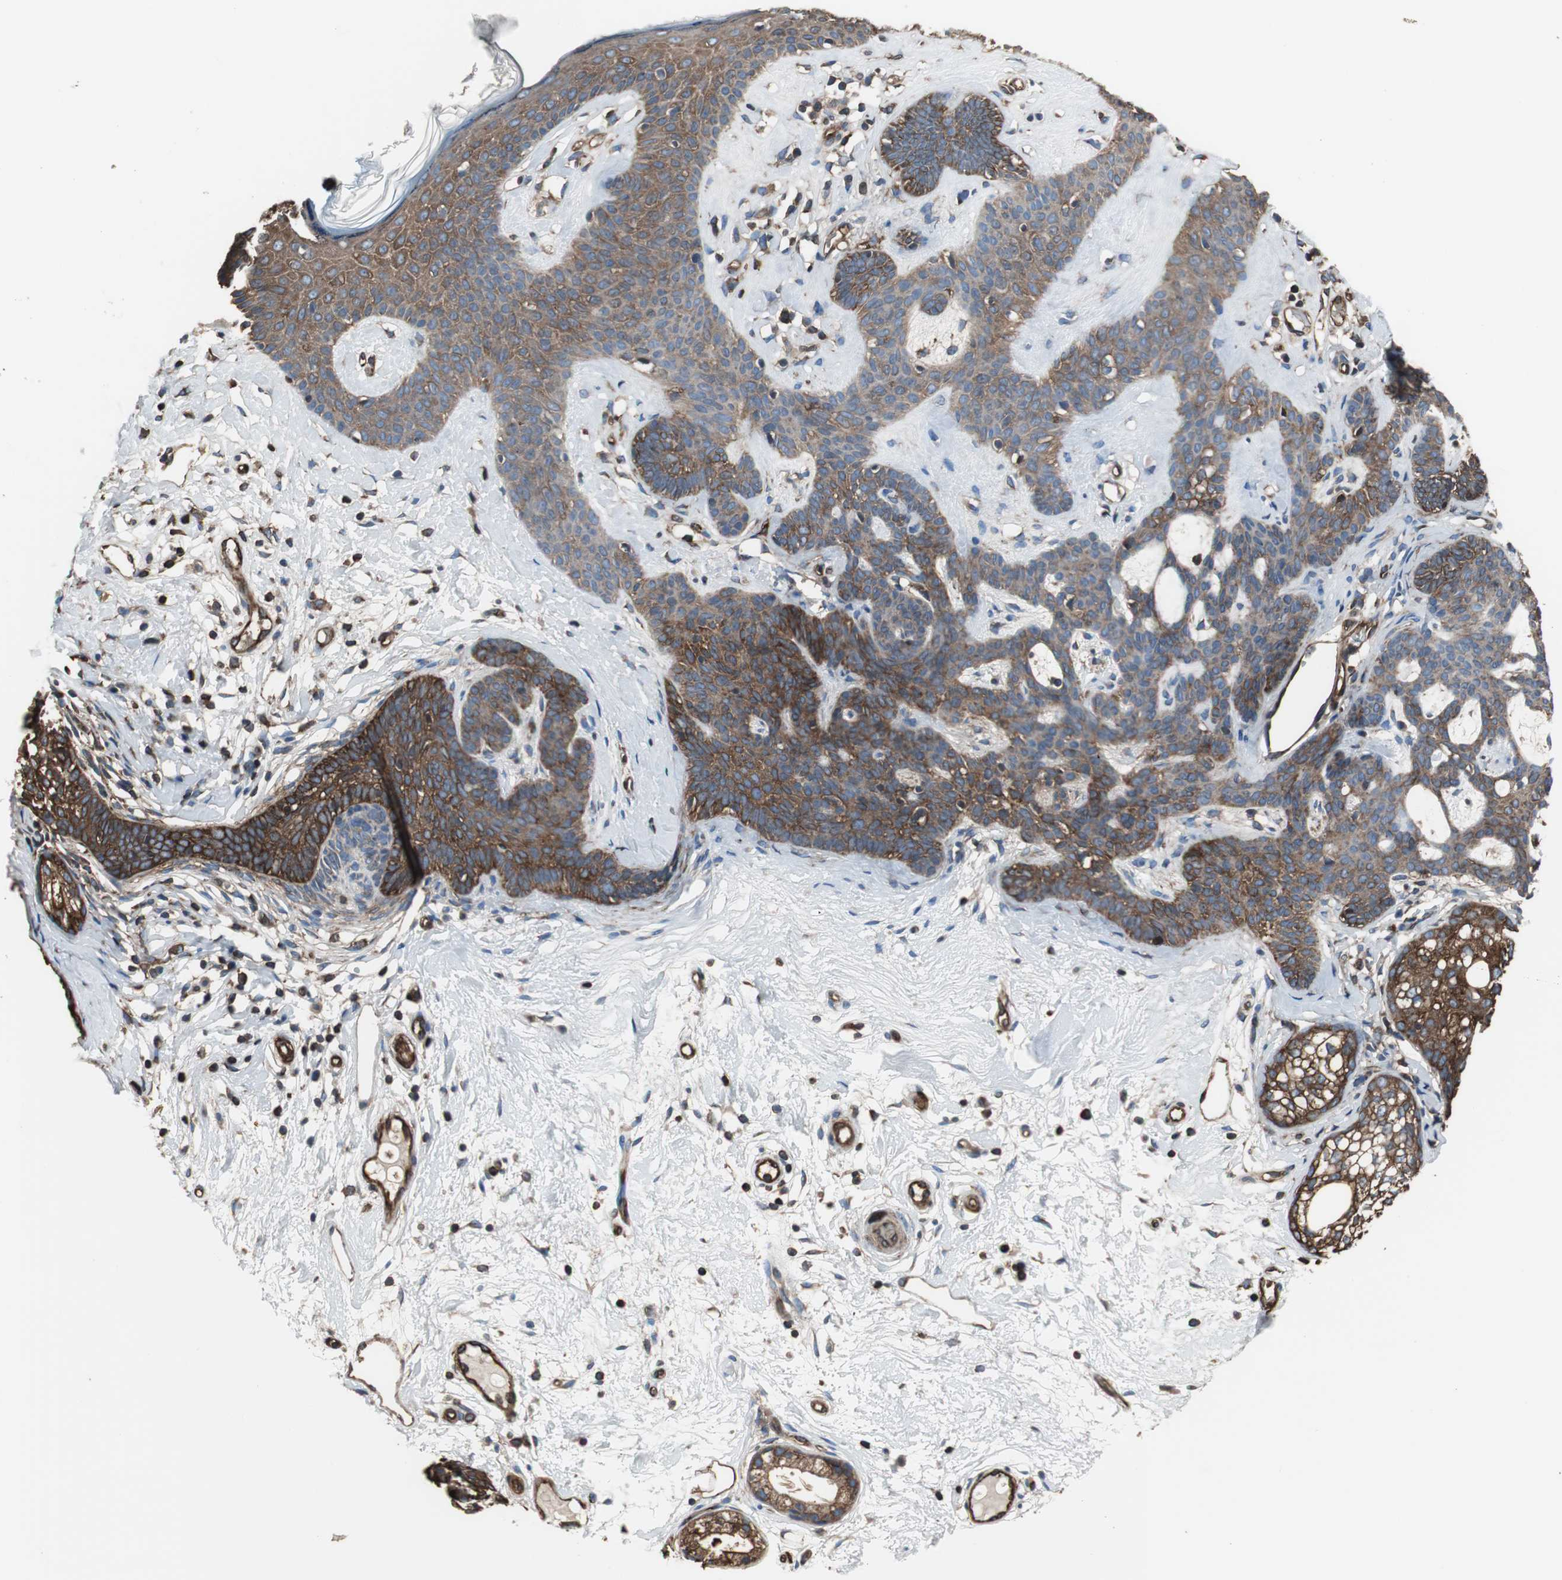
{"staining": {"intensity": "strong", "quantity": ">75%", "location": "cytoplasmic/membranous"}, "tissue": "skin cancer", "cell_type": "Tumor cells", "image_type": "cancer", "snomed": [{"axis": "morphology", "description": "Developmental malformation"}, {"axis": "morphology", "description": "Basal cell carcinoma"}, {"axis": "topography", "description": "Skin"}], "caption": "Human skin cancer stained with a protein marker reveals strong staining in tumor cells.", "gene": "ACTN1", "patient": {"sex": "female", "age": 62}}